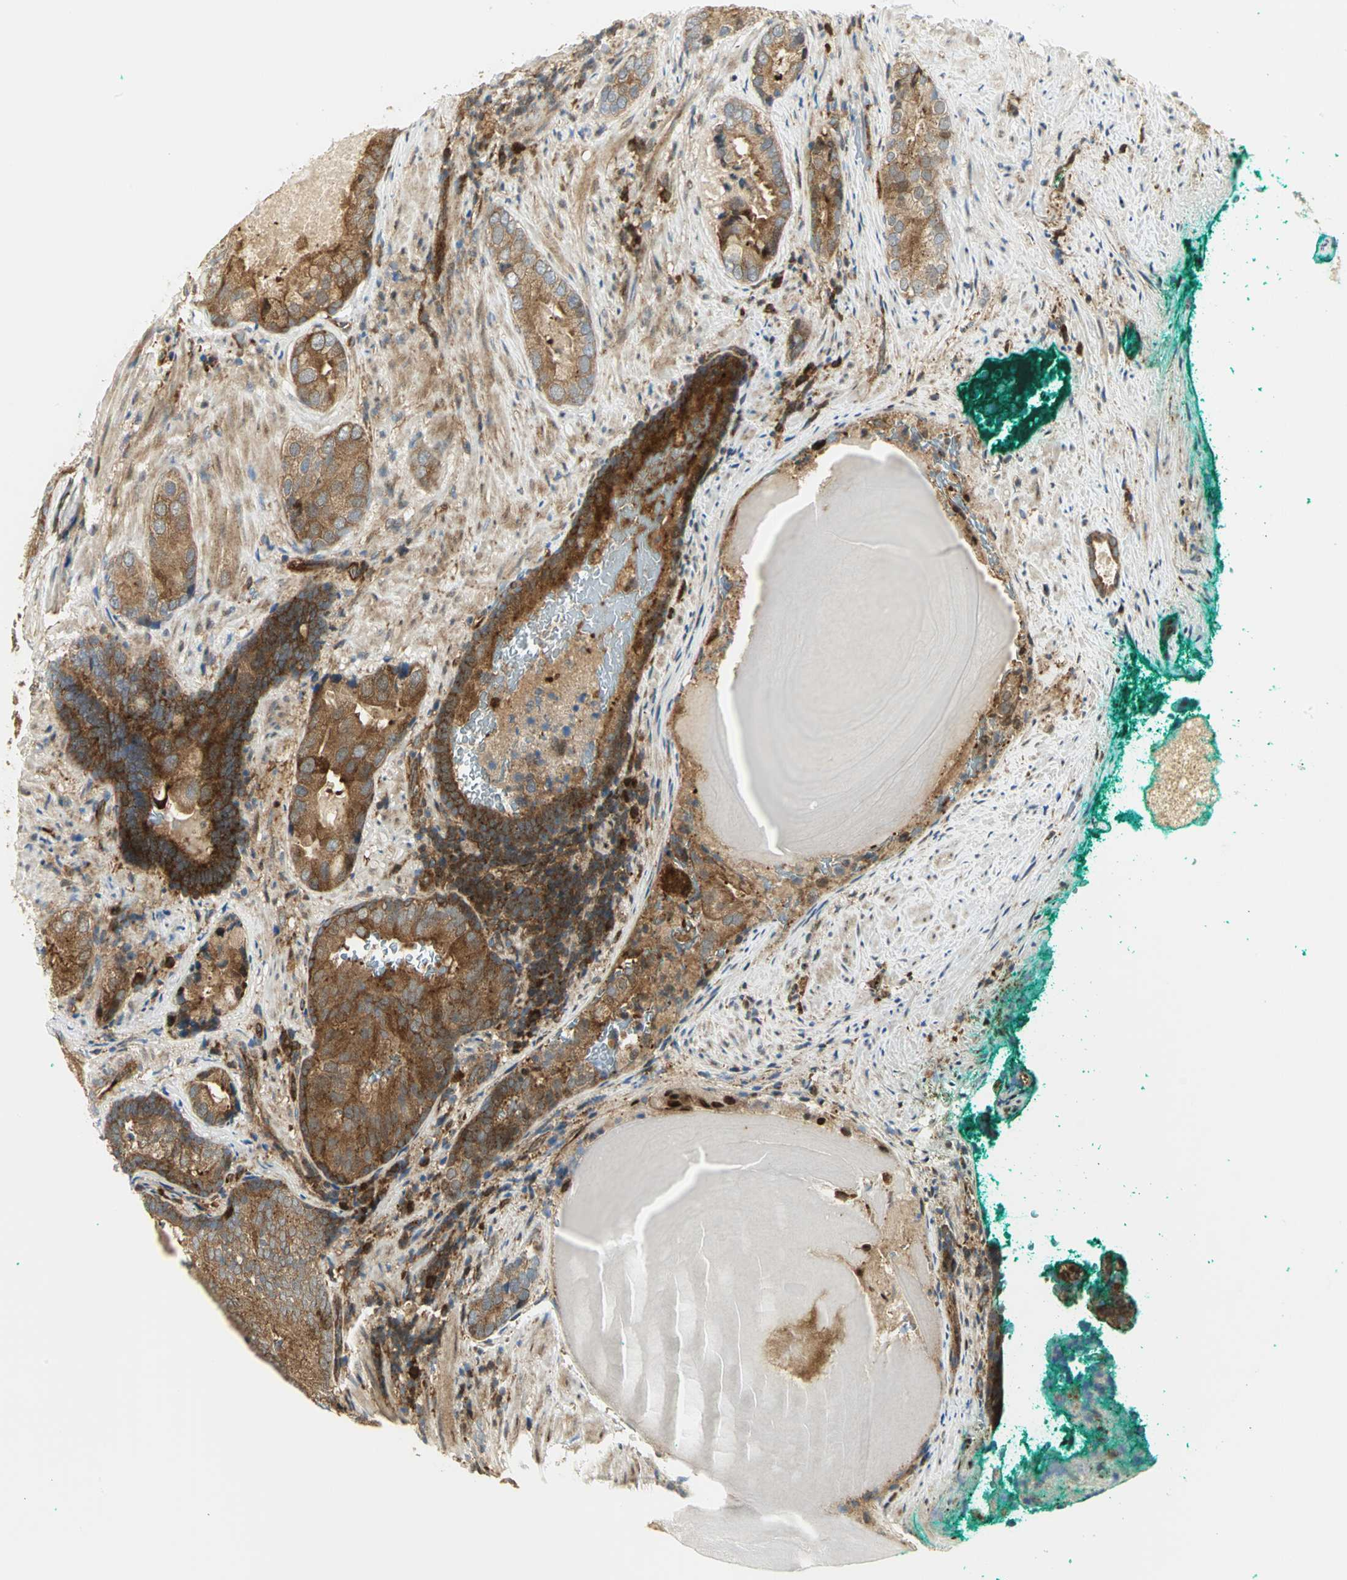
{"staining": {"intensity": "moderate", "quantity": ">75%", "location": "cytoplasmic/membranous"}, "tissue": "prostate cancer", "cell_type": "Tumor cells", "image_type": "cancer", "snomed": [{"axis": "morphology", "description": "Adenocarcinoma, High grade"}, {"axis": "topography", "description": "Prostate"}], "caption": "A brown stain shows moderate cytoplasmic/membranous expression of a protein in human adenocarcinoma (high-grade) (prostate) tumor cells. Nuclei are stained in blue.", "gene": "EEA1", "patient": {"sex": "male", "age": 66}}